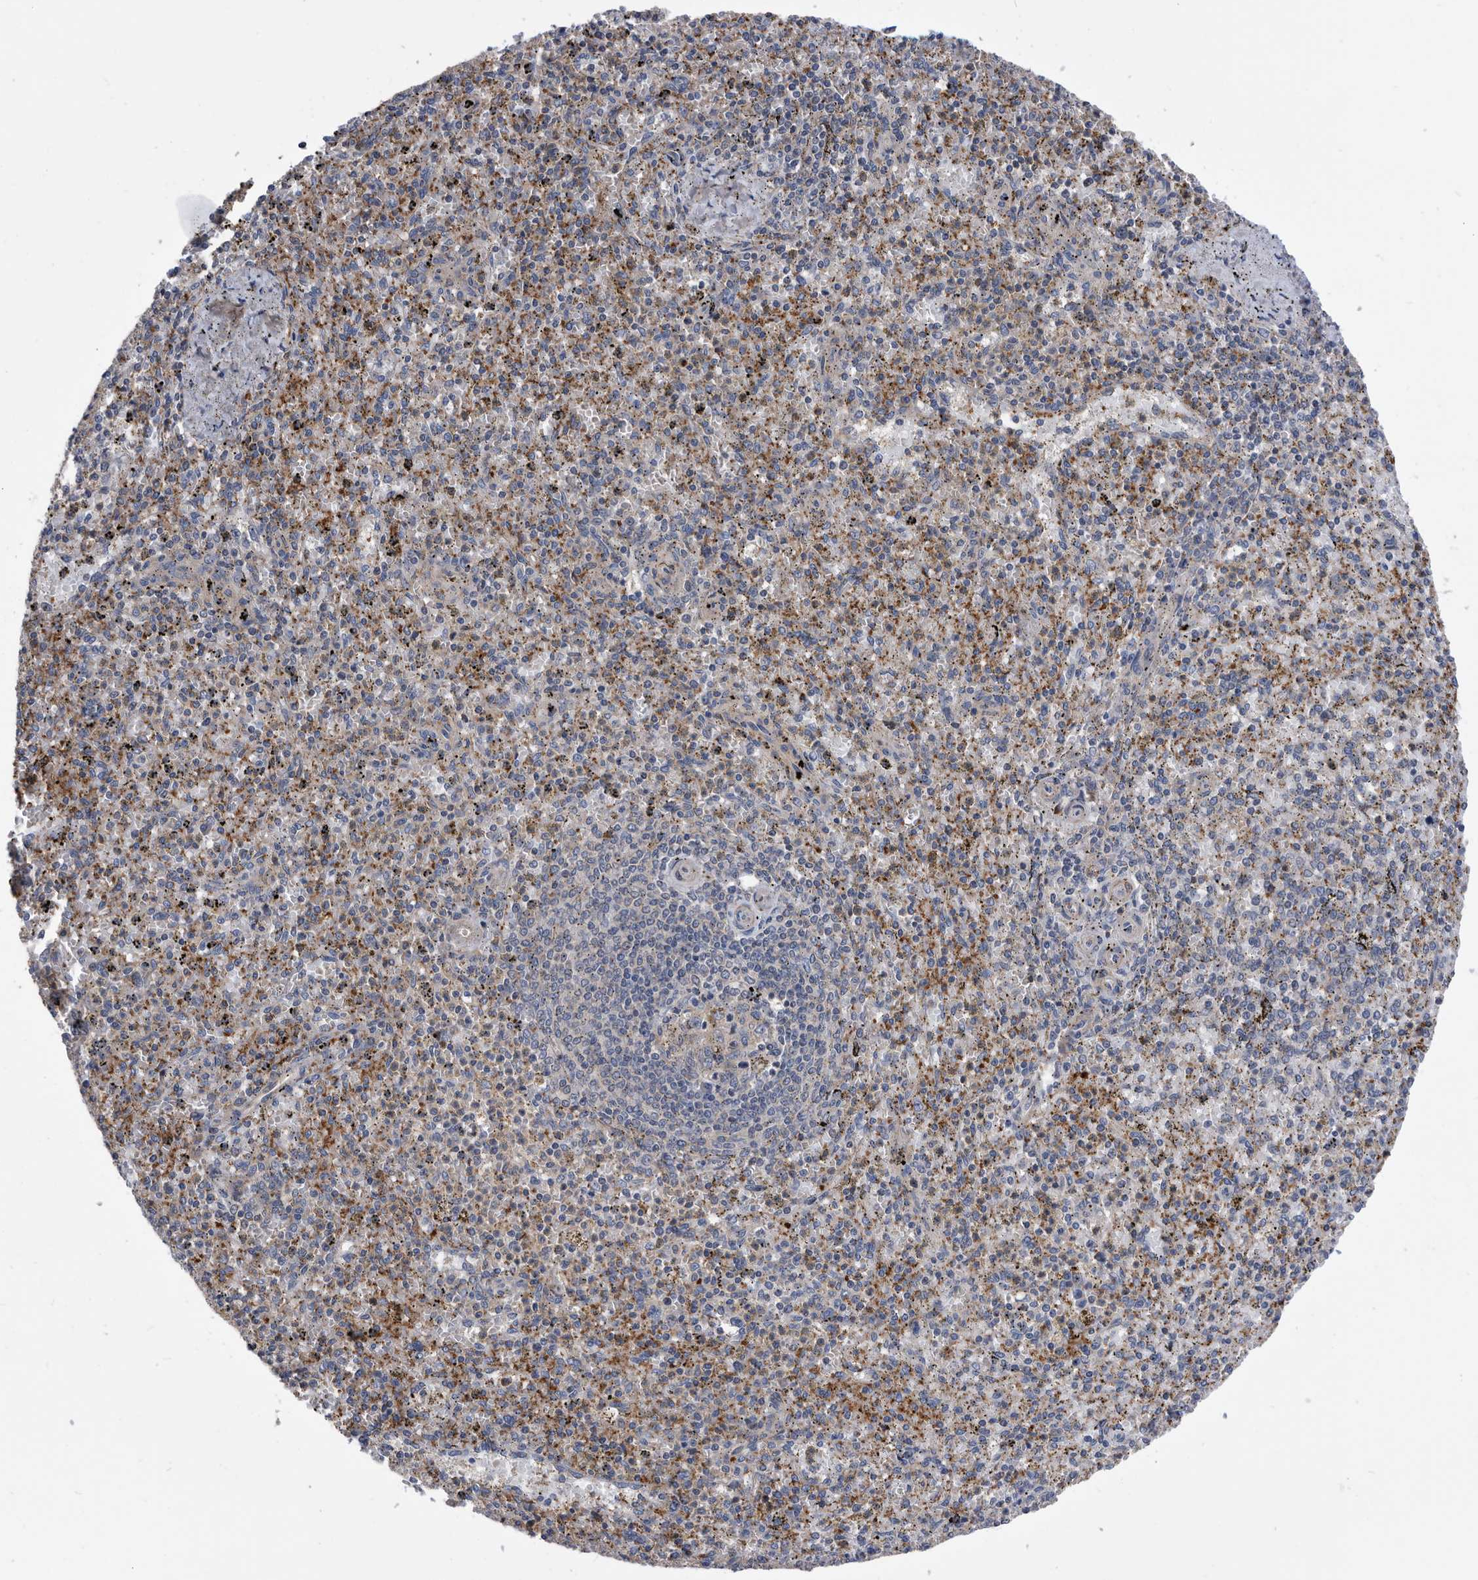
{"staining": {"intensity": "moderate", "quantity": "<25%", "location": "cytoplasmic/membranous"}, "tissue": "spleen", "cell_type": "Cells in red pulp", "image_type": "normal", "snomed": [{"axis": "morphology", "description": "Normal tissue, NOS"}, {"axis": "topography", "description": "Spleen"}], "caption": "Human spleen stained for a protein (brown) exhibits moderate cytoplasmic/membranous positive staining in about <25% of cells in red pulp.", "gene": "BAIAP3", "patient": {"sex": "male", "age": 72}}